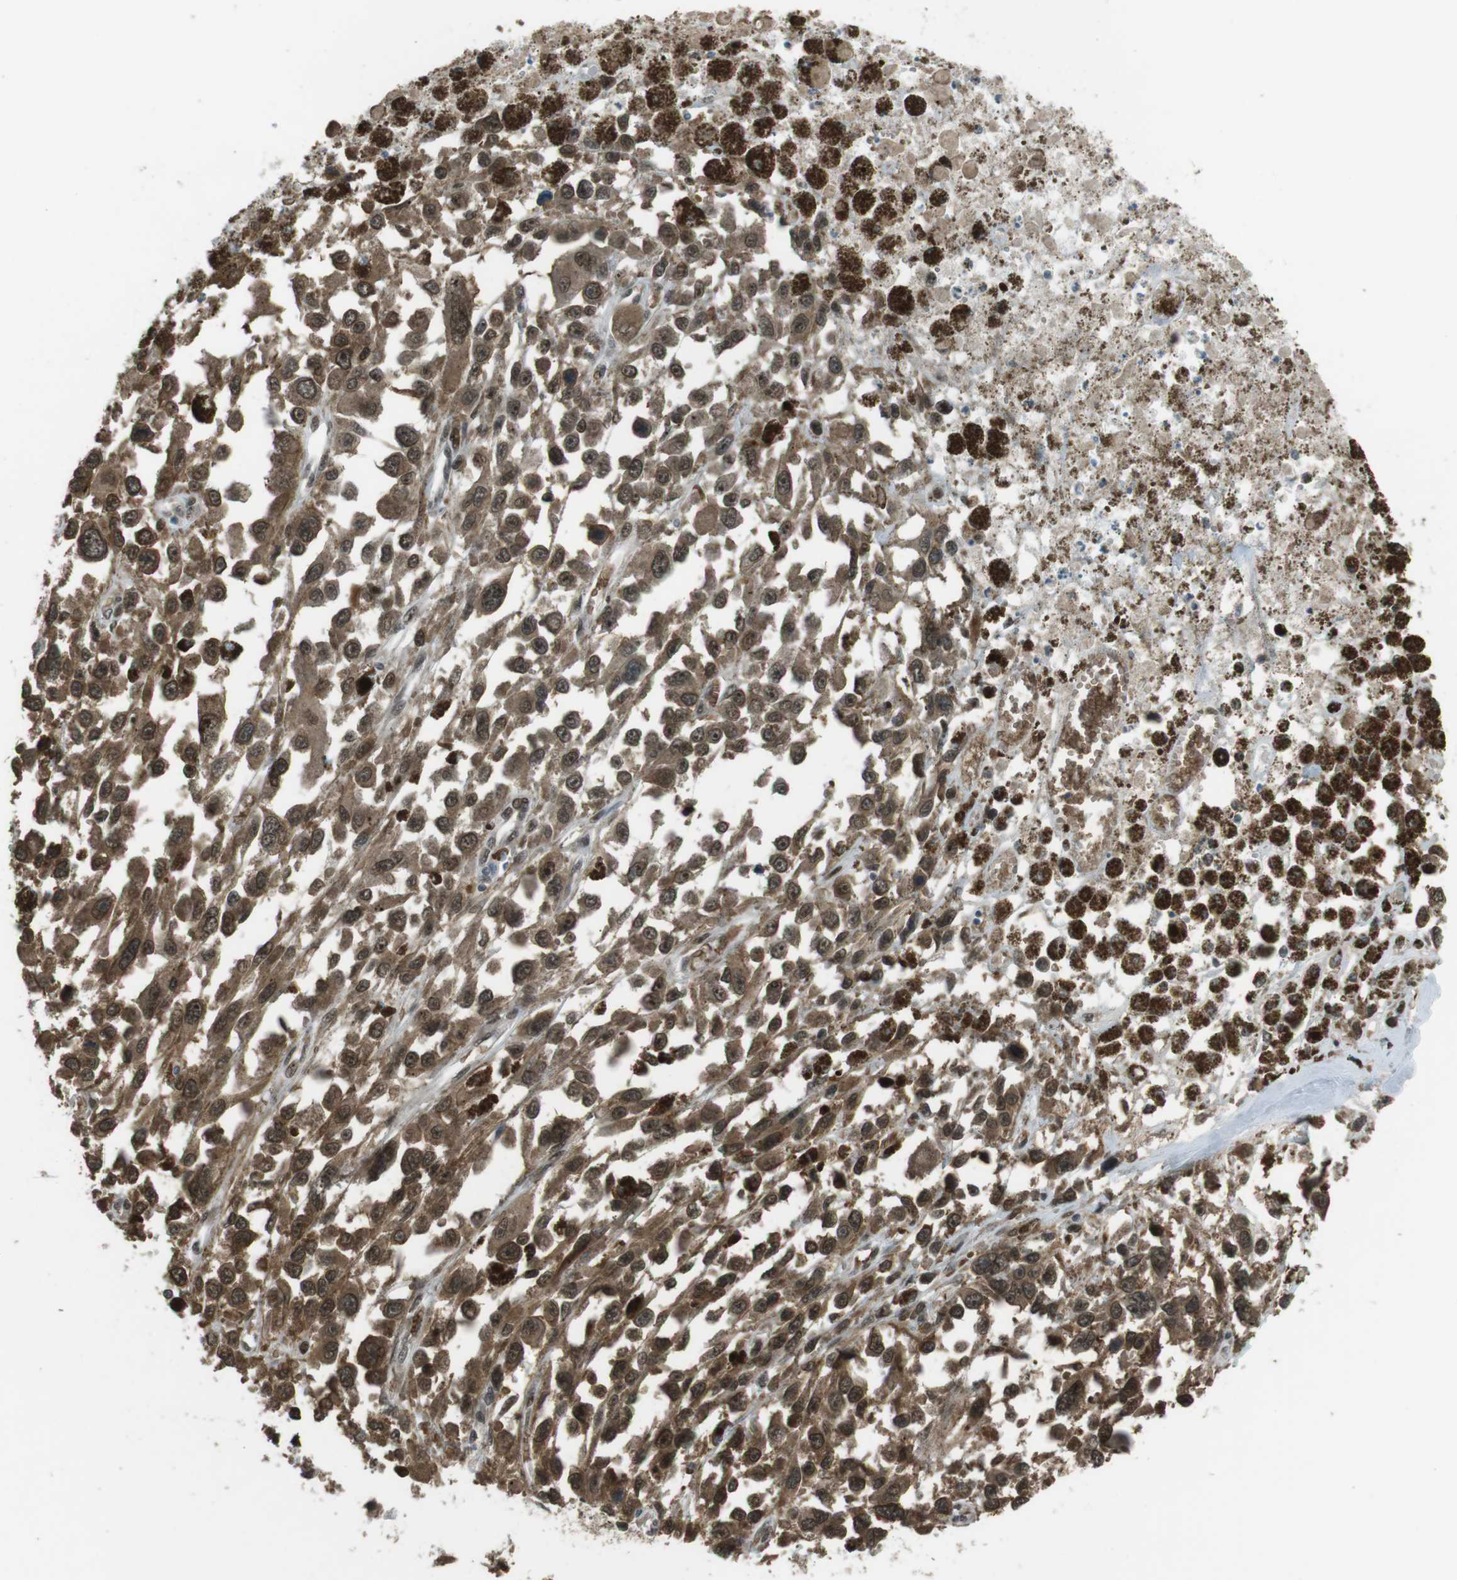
{"staining": {"intensity": "moderate", "quantity": ">75%", "location": "cytoplasmic/membranous,nuclear"}, "tissue": "melanoma", "cell_type": "Tumor cells", "image_type": "cancer", "snomed": [{"axis": "morphology", "description": "Malignant melanoma, Metastatic site"}, {"axis": "topography", "description": "Lymph node"}], "caption": "An IHC micrograph of tumor tissue is shown. Protein staining in brown highlights moderate cytoplasmic/membranous and nuclear positivity in malignant melanoma (metastatic site) within tumor cells.", "gene": "SLITRK5", "patient": {"sex": "male", "age": 59}}